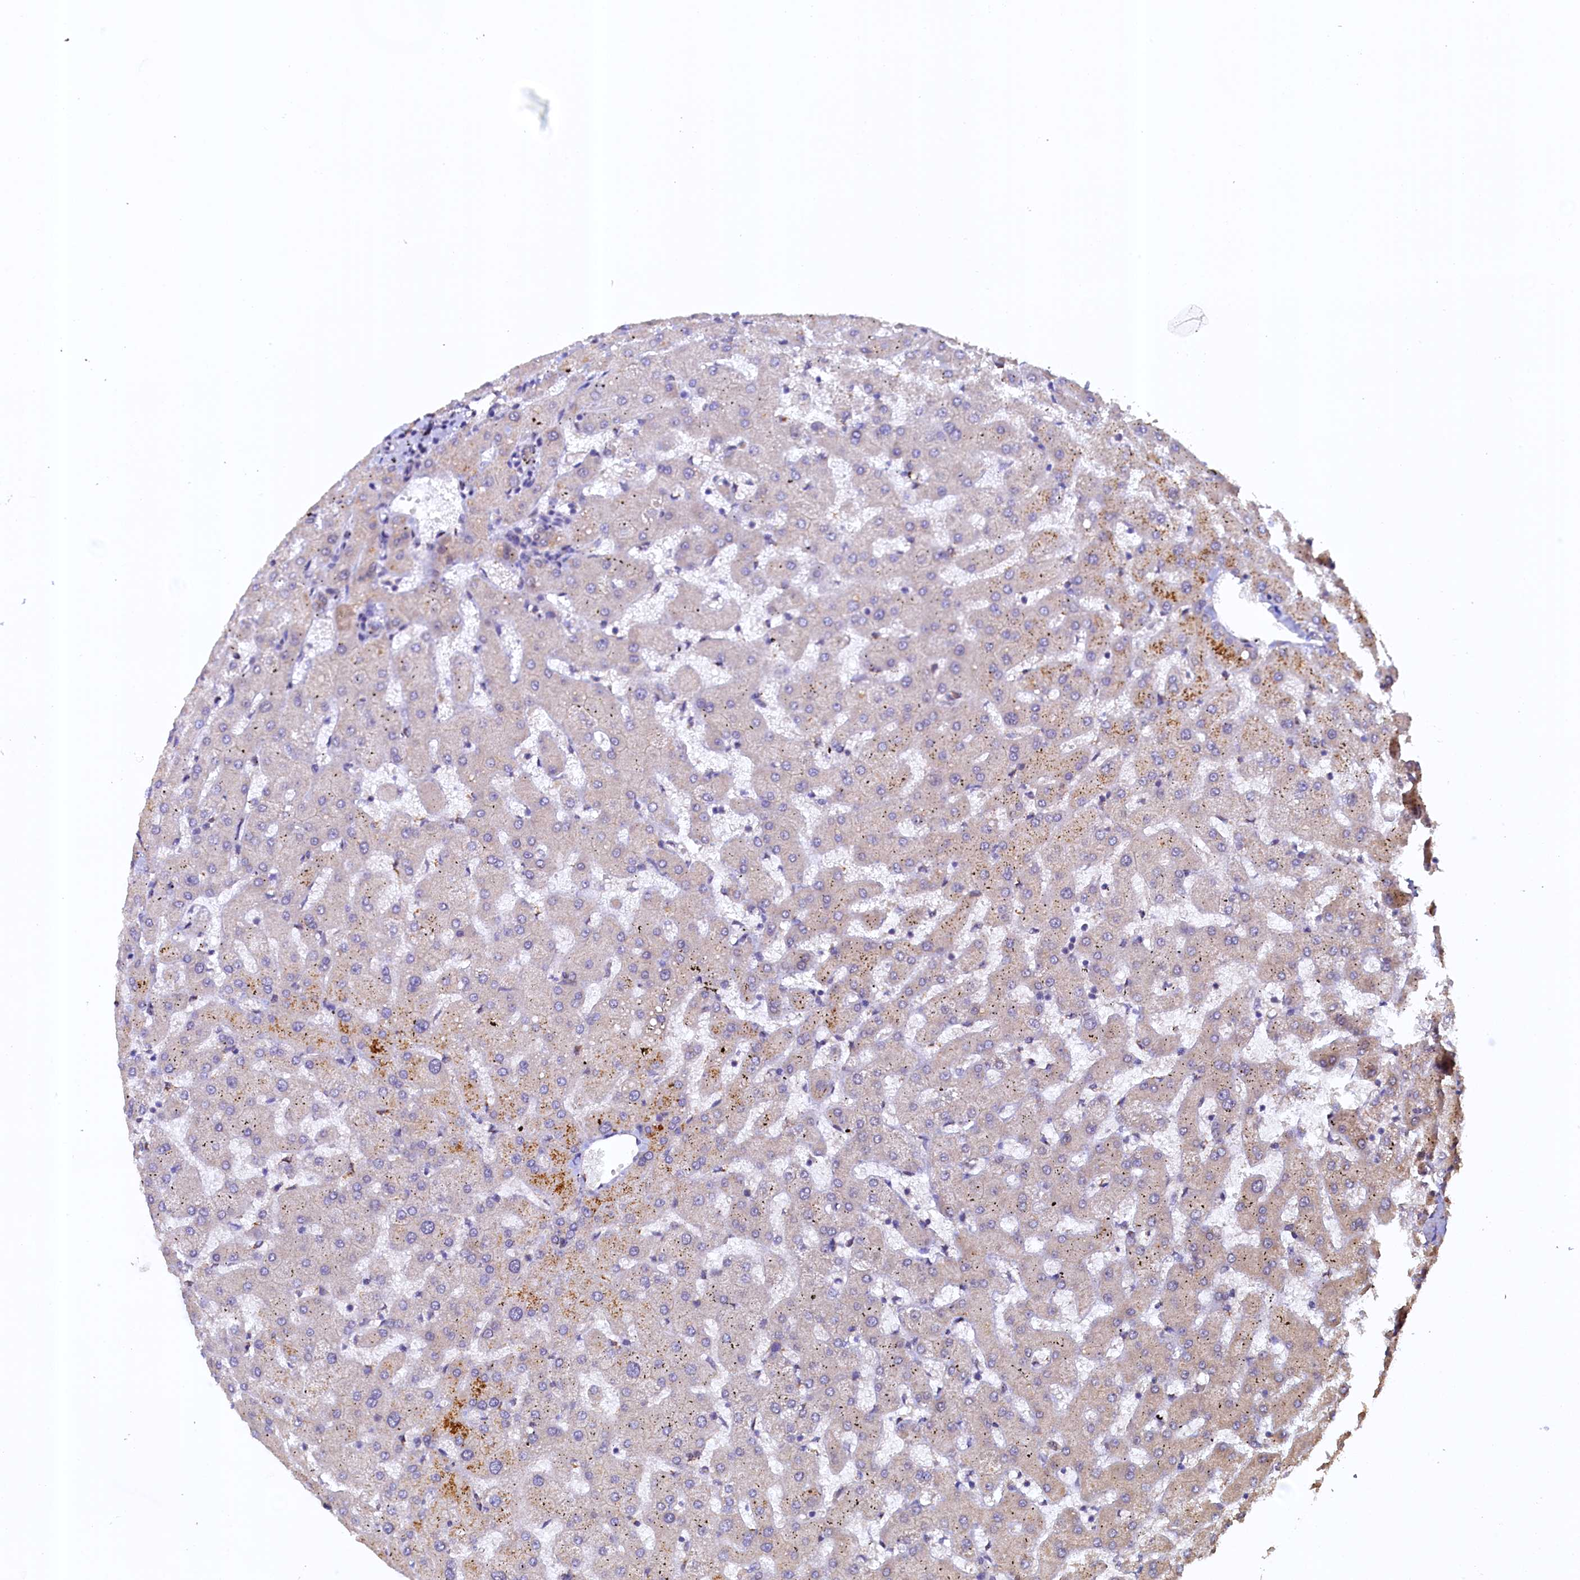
{"staining": {"intensity": "weak", "quantity": "<25%", "location": "cytoplasmic/membranous"}, "tissue": "liver", "cell_type": "Cholangiocytes", "image_type": "normal", "snomed": [{"axis": "morphology", "description": "Normal tissue, NOS"}, {"axis": "topography", "description": "Liver"}], "caption": "Protein analysis of normal liver demonstrates no significant expression in cholangiocytes. (DAB (3,3'-diaminobenzidine) immunohistochemistry, high magnification).", "gene": "UBL7", "patient": {"sex": "female", "age": 63}}